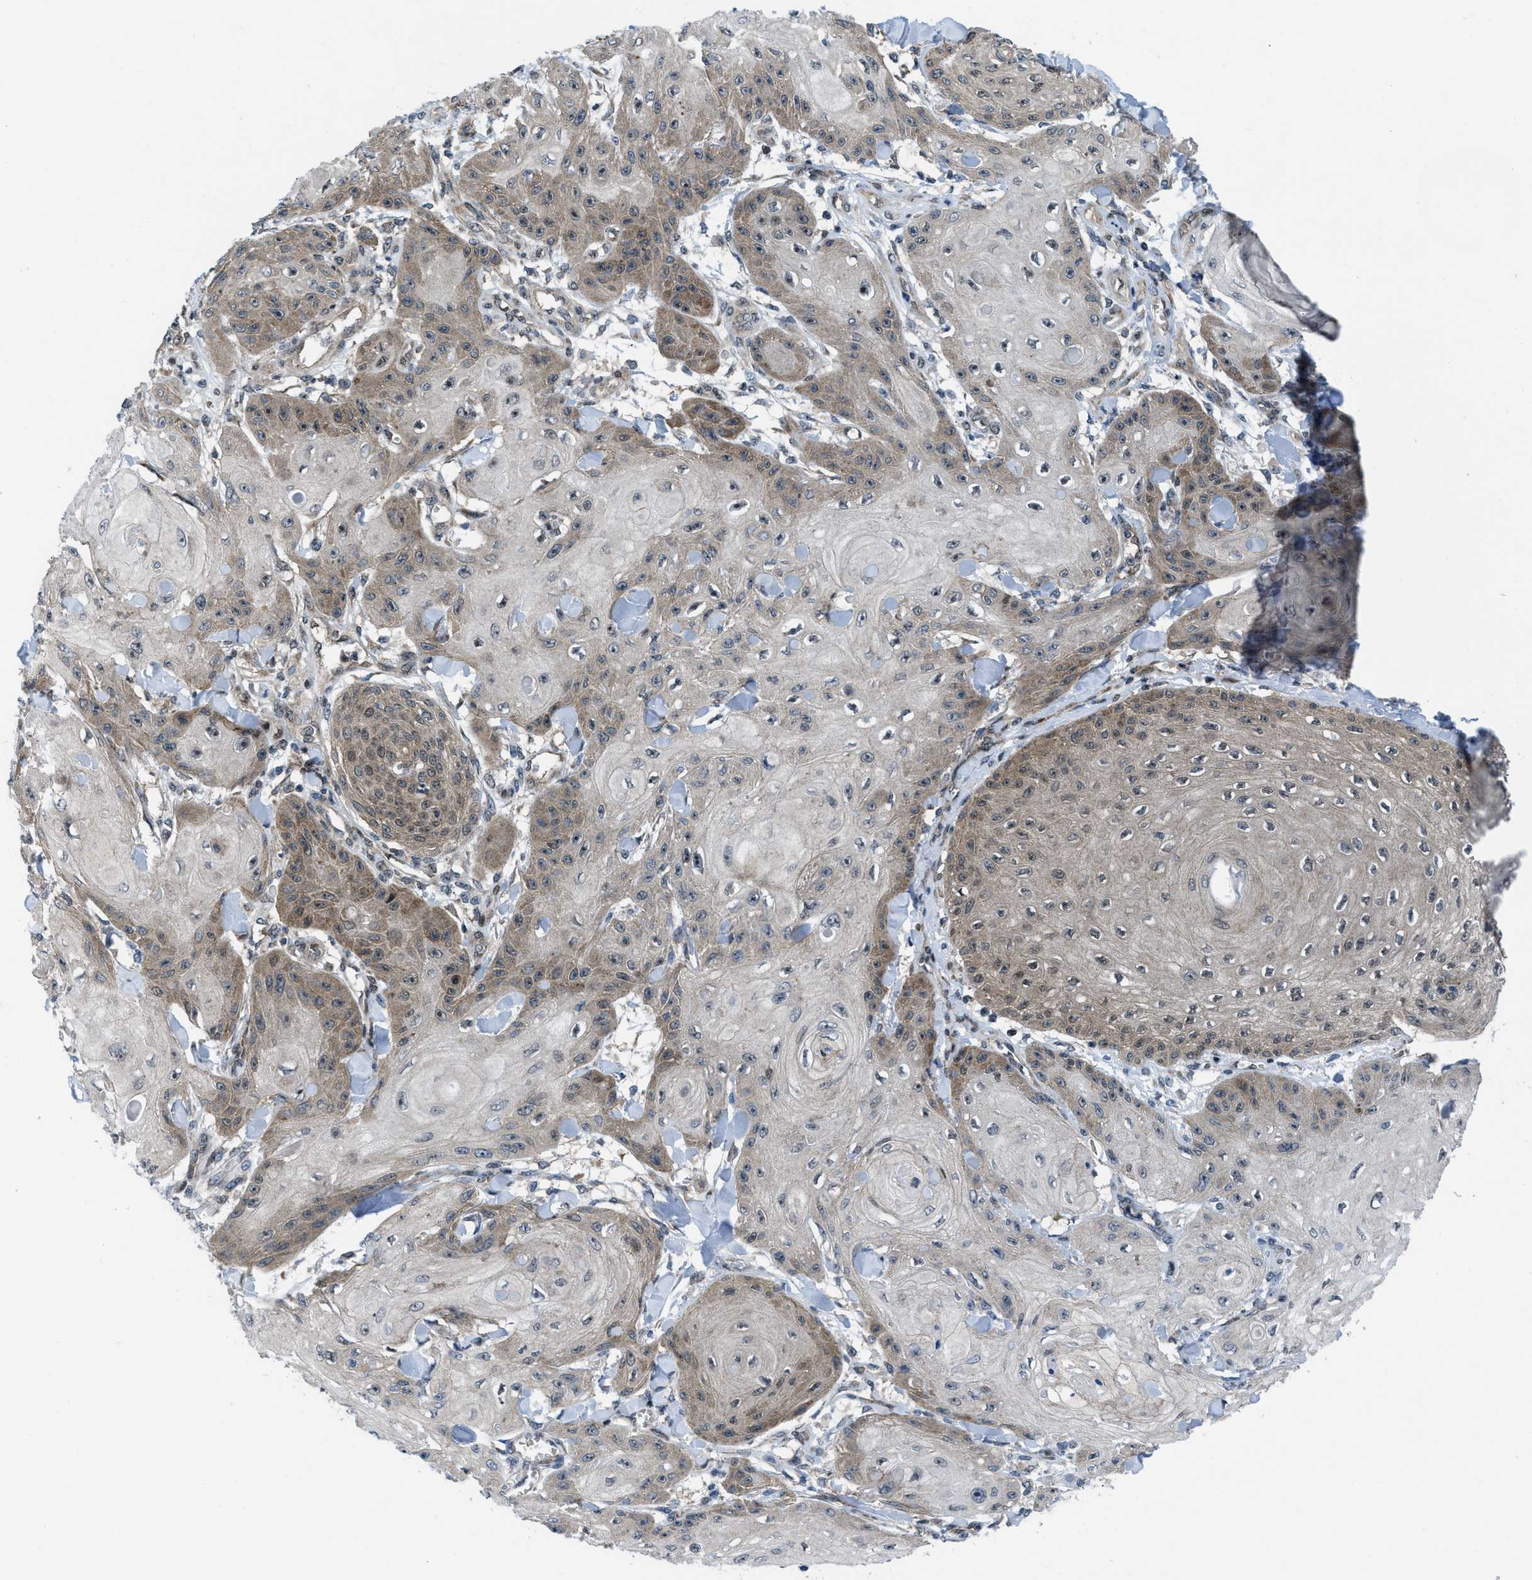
{"staining": {"intensity": "weak", "quantity": ">75%", "location": "cytoplasmic/membranous"}, "tissue": "skin cancer", "cell_type": "Tumor cells", "image_type": "cancer", "snomed": [{"axis": "morphology", "description": "Squamous cell carcinoma, NOS"}, {"axis": "topography", "description": "Skin"}], "caption": "Immunohistochemical staining of human skin squamous cell carcinoma exhibits low levels of weak cytoplasmic/membranous expression in about >75% of tumor cells.", "gene": "PPP2CB", "patient": {"sex": "male", "age": 74}}